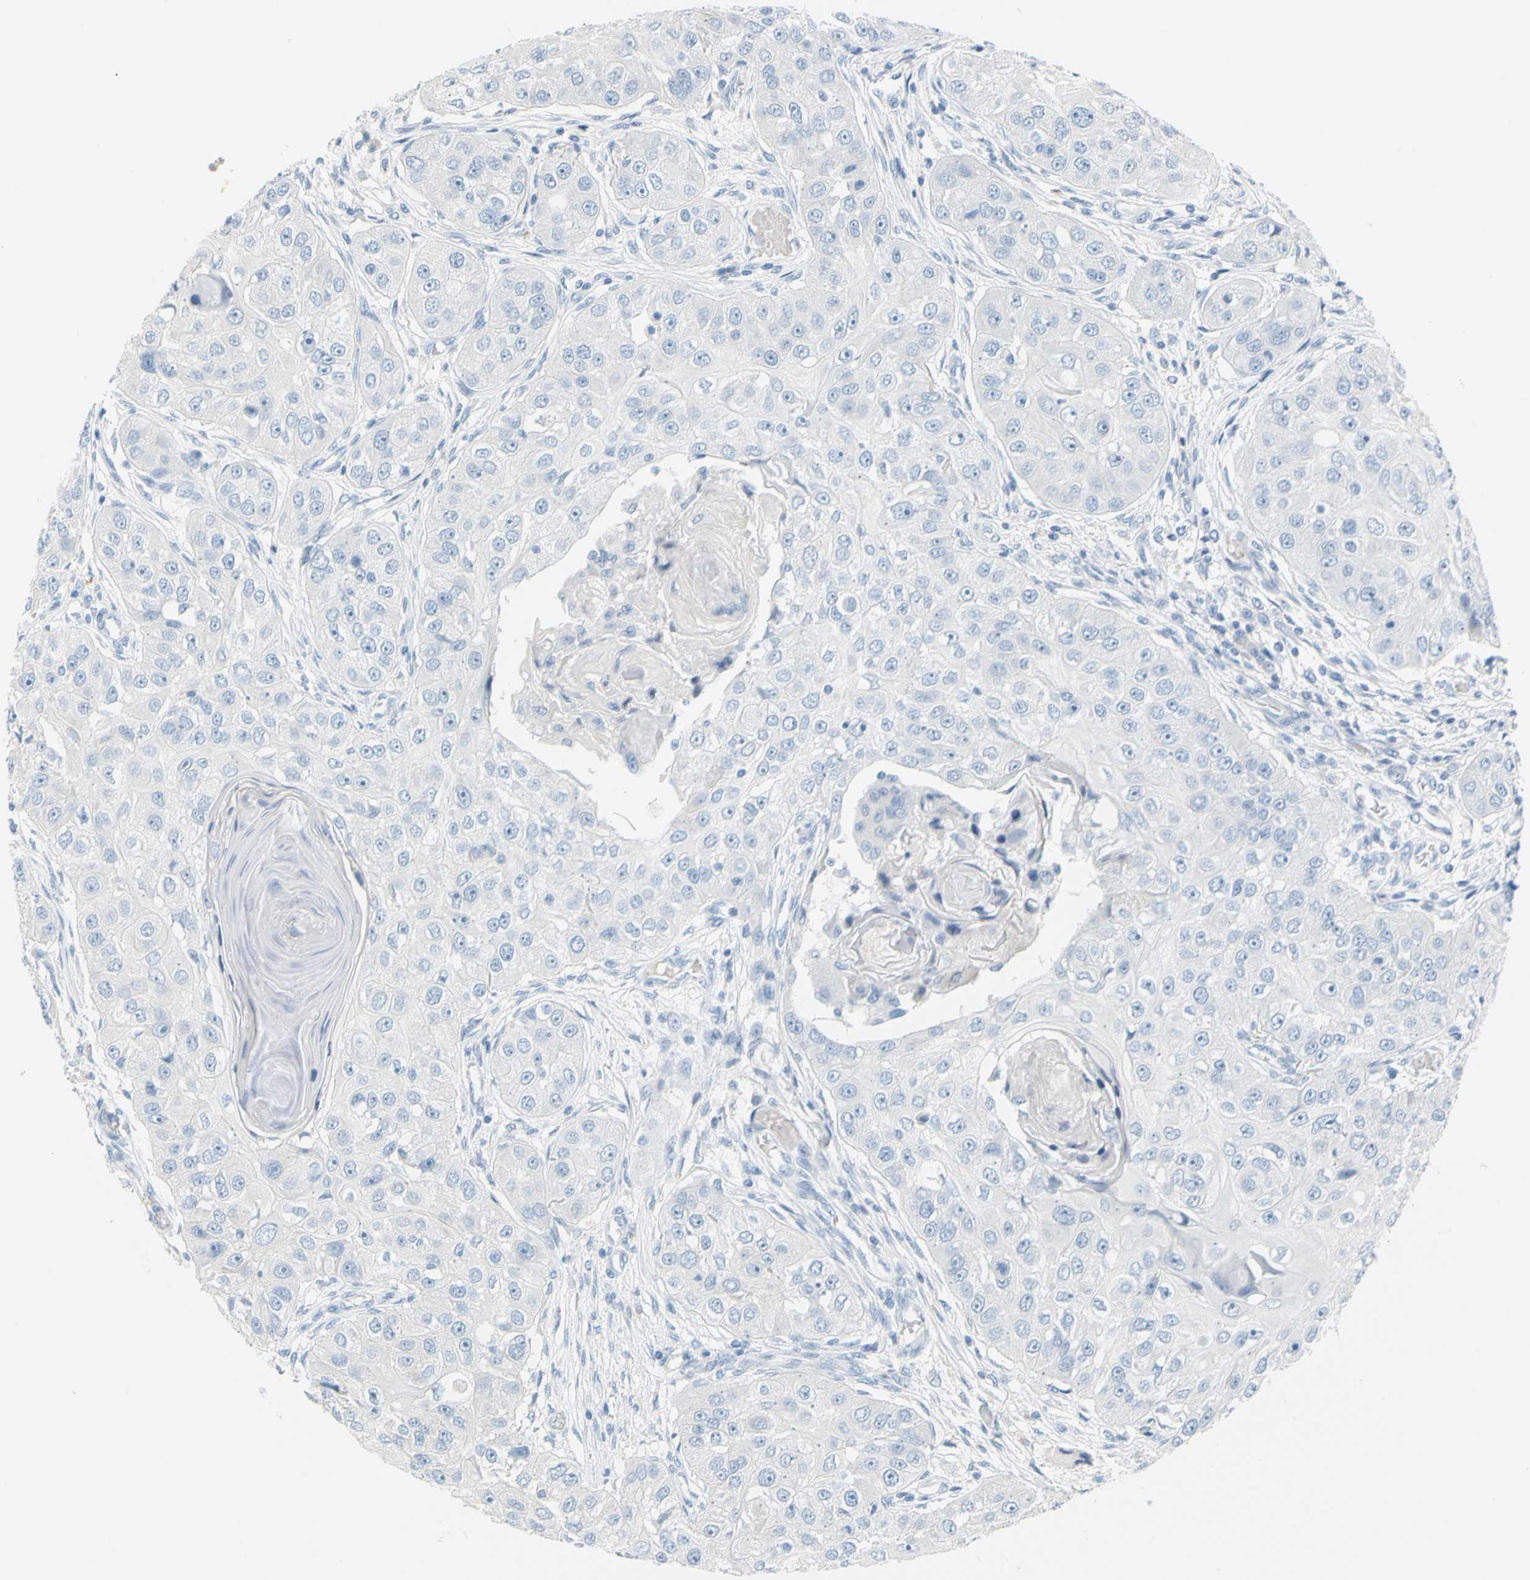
{"staining": {"intensity": "negative", "quantity": "none", "location": "none"}, "tissue": "head and neck cancer", "cell_type": "Tumor cells", "image_type": "cancer", "snomed": [{"axis": "morphology", "description": "Normal tissue, NOS"}, {"axis": "morphology", "description": "Squamous cell carcinoma, NOS"}, {"axis": "topography", "description": "Skeletal muscle"}, {"axis": "topography", "description": "Head-Neck"}], "caption": "Immunohistochemistry (IHC) of head and neck cancer (squamous cell carcinoma) reveals no positivity in tumor cells. The staining is performed using DAB (3,3'-diaminobenzidine) brown chromogen with nuclei counter-stained in using hematoxylin.", "gene": "DCT", "patient": {"sex": "male", "age": 51}}